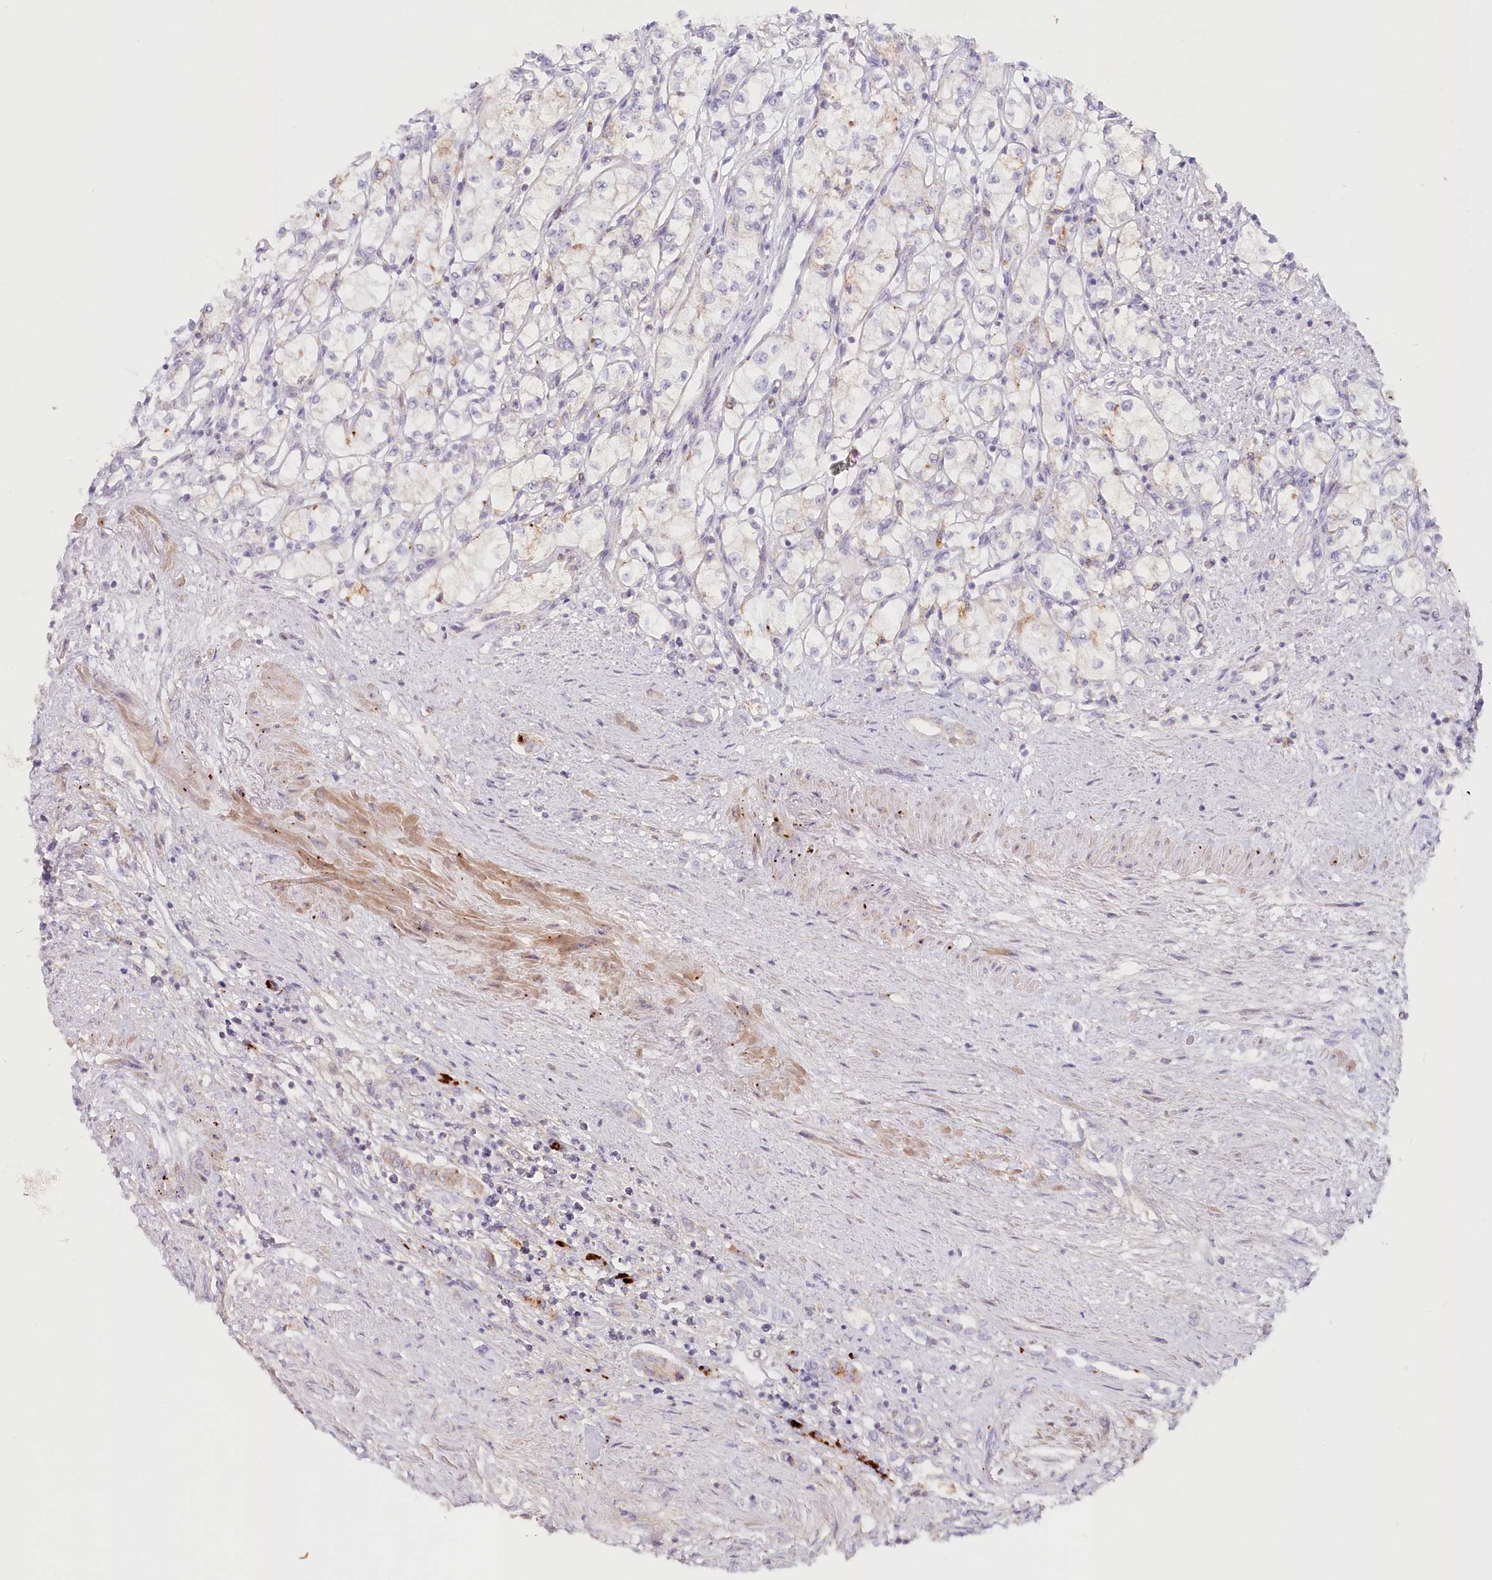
{"staining": {"intensity": "weak", "quantity": "<25%", "location": "cytoplasmic/membranous"}, "tissue": "renal cancer", "cell_type": "Tumor cells", "image_type": "cancer", "snomed": [{"axis": "morphology", "description": "Adenocarcinoma, NOS"}, {"axis": "topography", "description": "Kidney"}], "caption": "IHC photomicrograph of neoplastic tissue: renal cancer (adenocarcinoma) stained with DAB exhibits no significant protein expression in tumor cells.", "gene": "PSAPL1", "patient": {"sex": "male", "age": 59}}